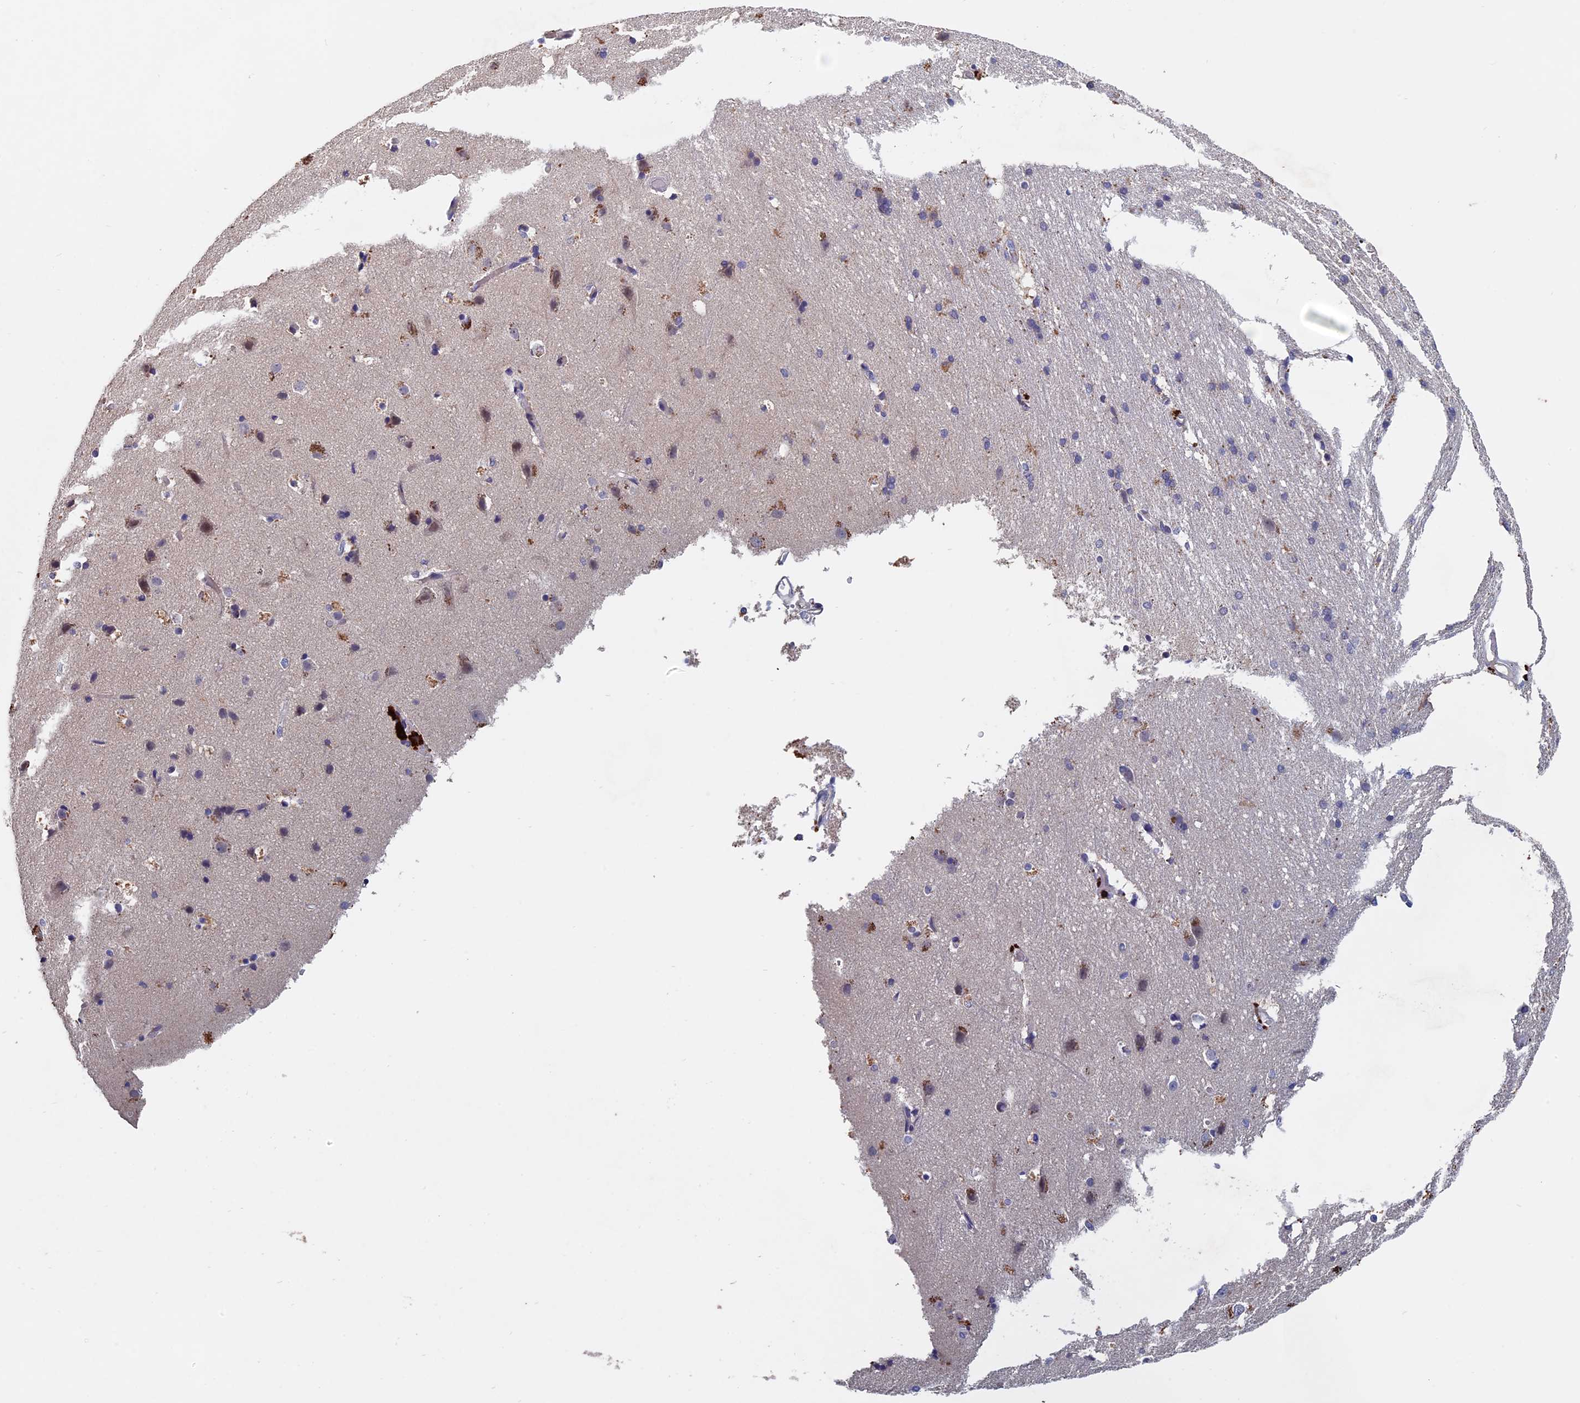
{"staining": {"intensity": "weak", "quantity": "25%-75%", "location": "cytoplasmic/membranous"}, "tissue": "cerebral cortex", "cell_type": "Endothelial cells", "image_type": "normal", "snomed": [{"axis": "morphology", "description": "Normal tissue, NOS"}, {"axis": "topography", "description": "Cerebral cortex"}], "caption": "Endothelial cells show low levels of weak cytoplasmic/membranous staining in about 25%-75% of cells in normal cerebral cortex. The protein of interest is stained brown, and the nuclei are stained in blue (DAB IHC with brightfield microscopy, high magnification).", "gene": "SLC33A1", "patient": {"sex": "male", "age": 54}}